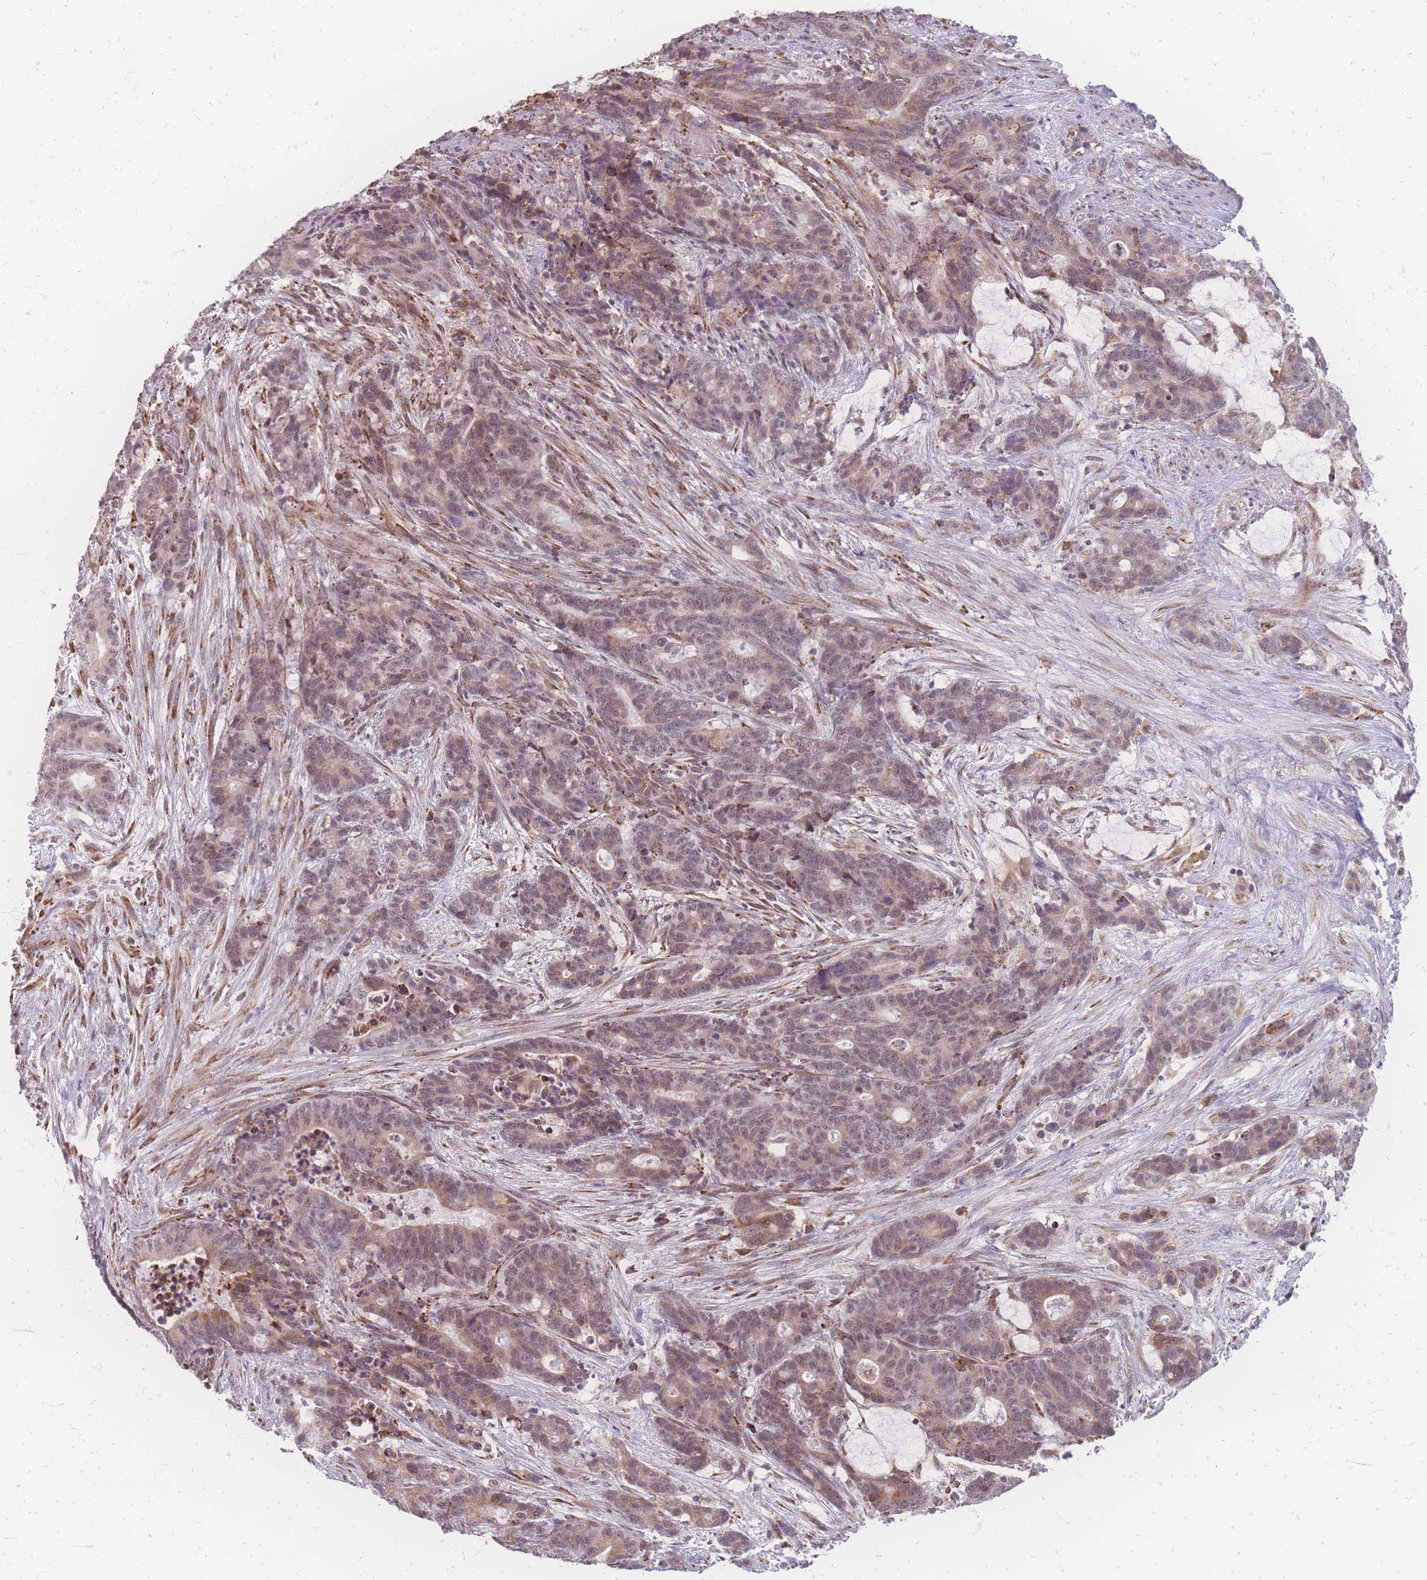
{"staining": {"intensity": "weak", "quantity": ">75%", "location": "cytoplasmic/membranous"}, "tissue": "stomach cancer", "cell_type": "Tumor cells", "image_type": "cancer", "snomed": [{"axis": "morphology", "description": "Adenocarcinoma, NOS"}, {"axis": "topography", "description": "Stomach"}], "caption": "The micrograph exhibits staining of stomach adenocarcinoma, revealing weak cytoplasmic/membranous protein staining (brown color) within tumor cells.", "gene": "ZC3H13", "patient": {"sex": "female", "age": 76}}